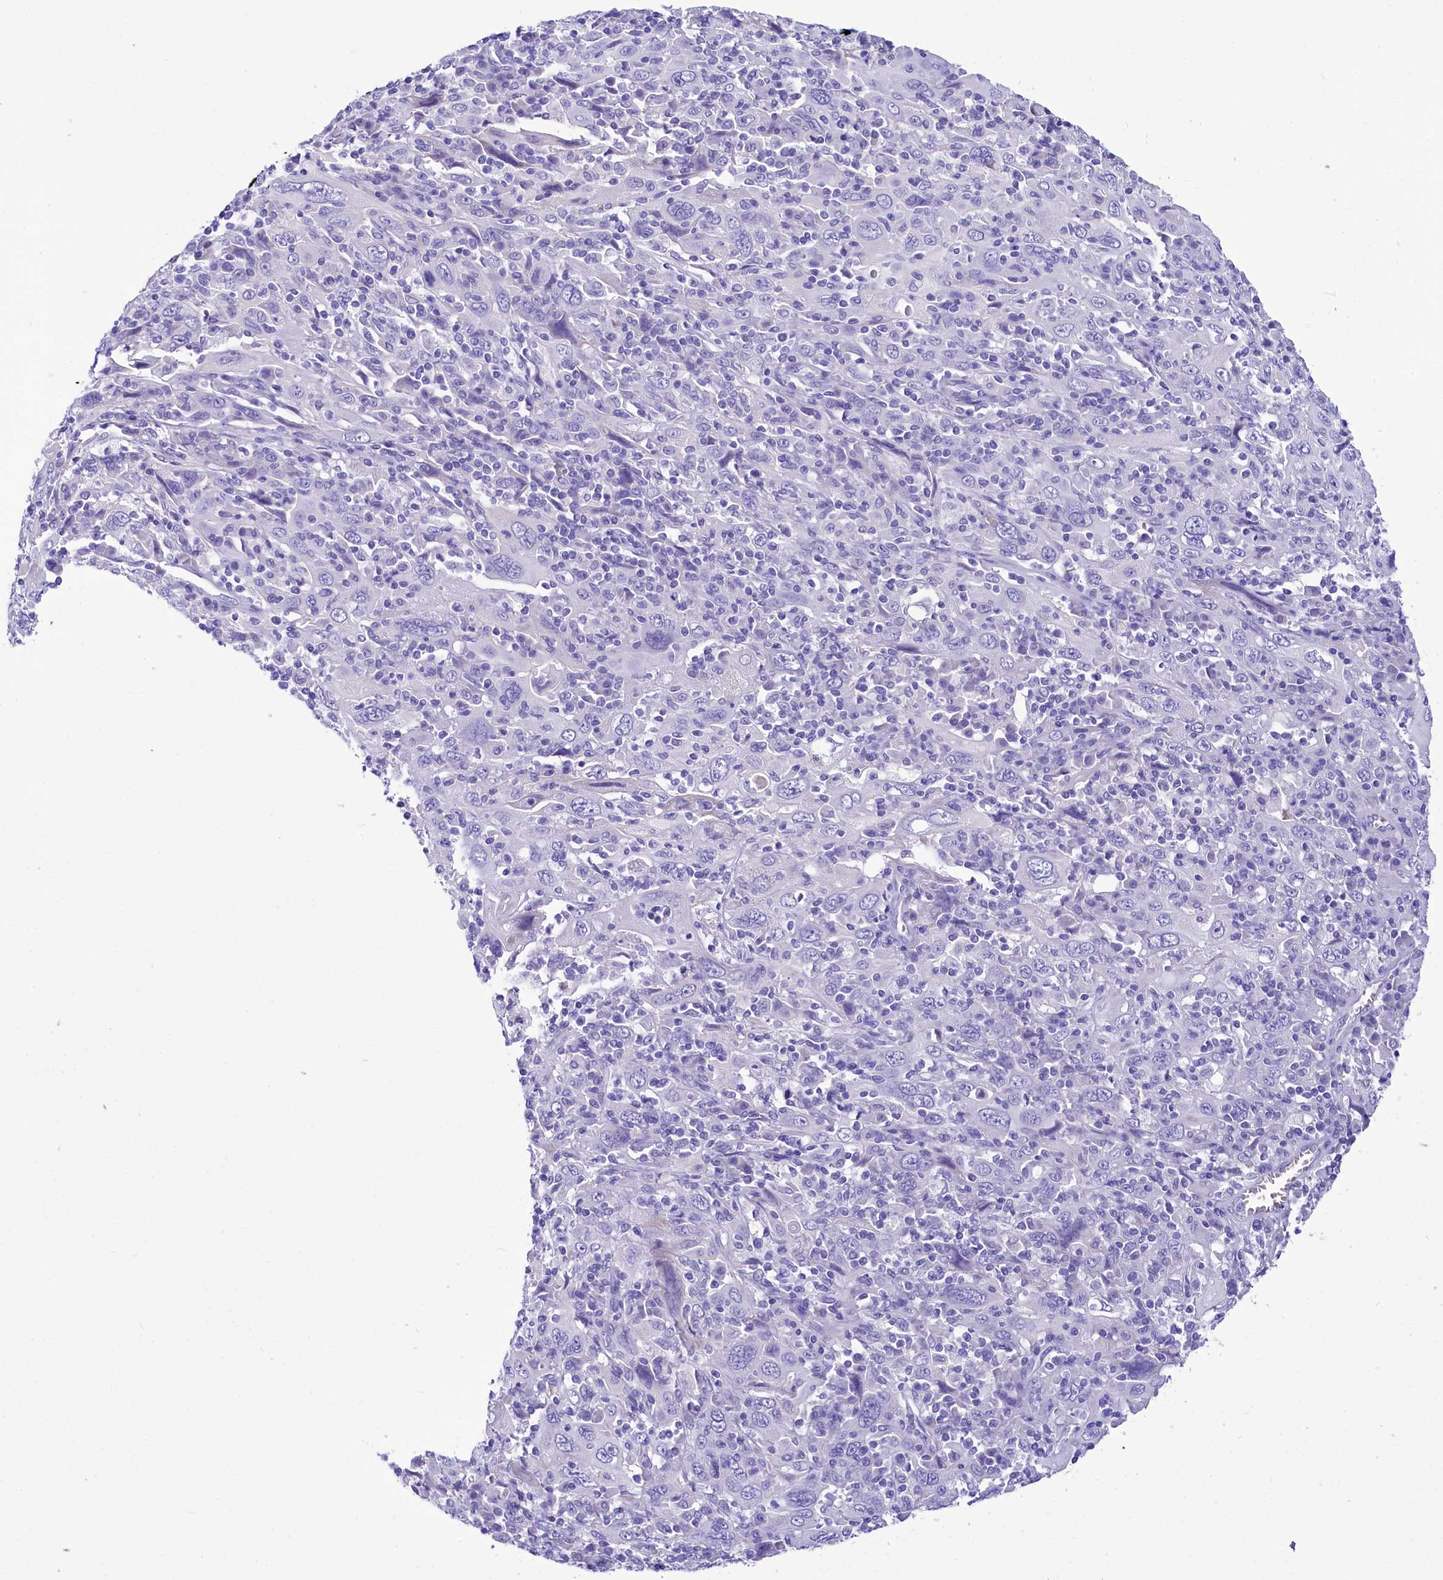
{"staining": {"intensity": "negative", "quantity": "none", "location": "none"}, "tissue": "cervical cancer", "cell_type": "Tumor cells", "image_type": "cancer", "snomed": [{"axis": "morphology", "description": "Squamous cell carcinoma, NOS"}, {"axis": "topography", "description": "Cervix"}], "caption": "Micrograph shows no protein staining in tumor cells of cervical cancer tissue.", "gene": "TTC36", "patient": {"sex": "female", "age": 46}}